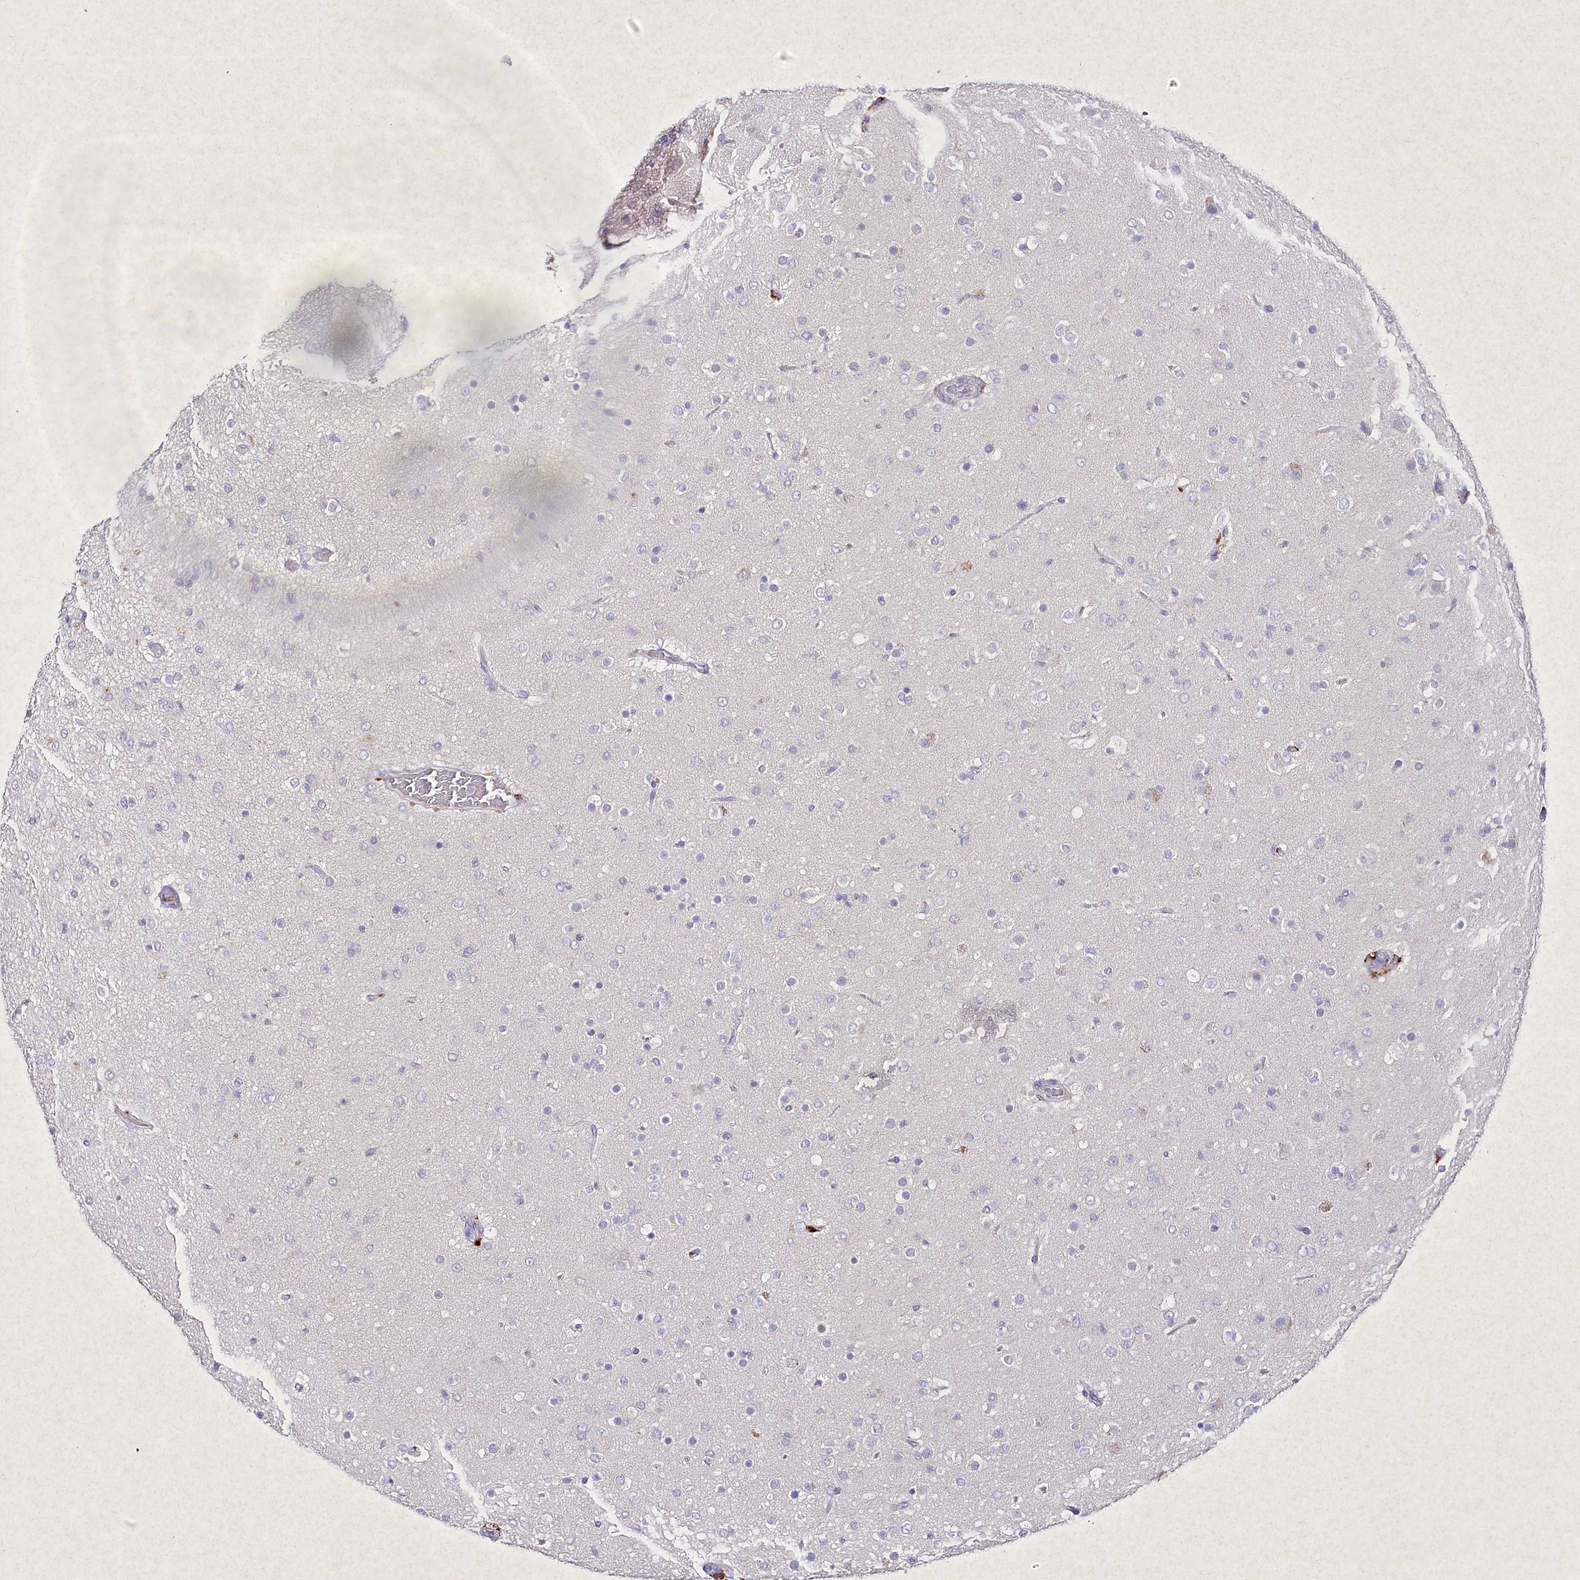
{"staining": {"intensity": "negative", "quantity": "none", "location": "none"}, "tissue": "glioma", "cell_type": "Tumor cells", "image_type": "cancer", "snomed": [{"axis": "morphology", "description": "Glioma, malignant, Low grade"}, {"axis": "topography", "description": "Brain"}], "caption": "Low-grade glioma (malignant) was stained to show a protein in brown. There is no significant positivity in tumor cells.", "gene": "CLEC4M", "patient": {"sex": "male", "age": 65}}